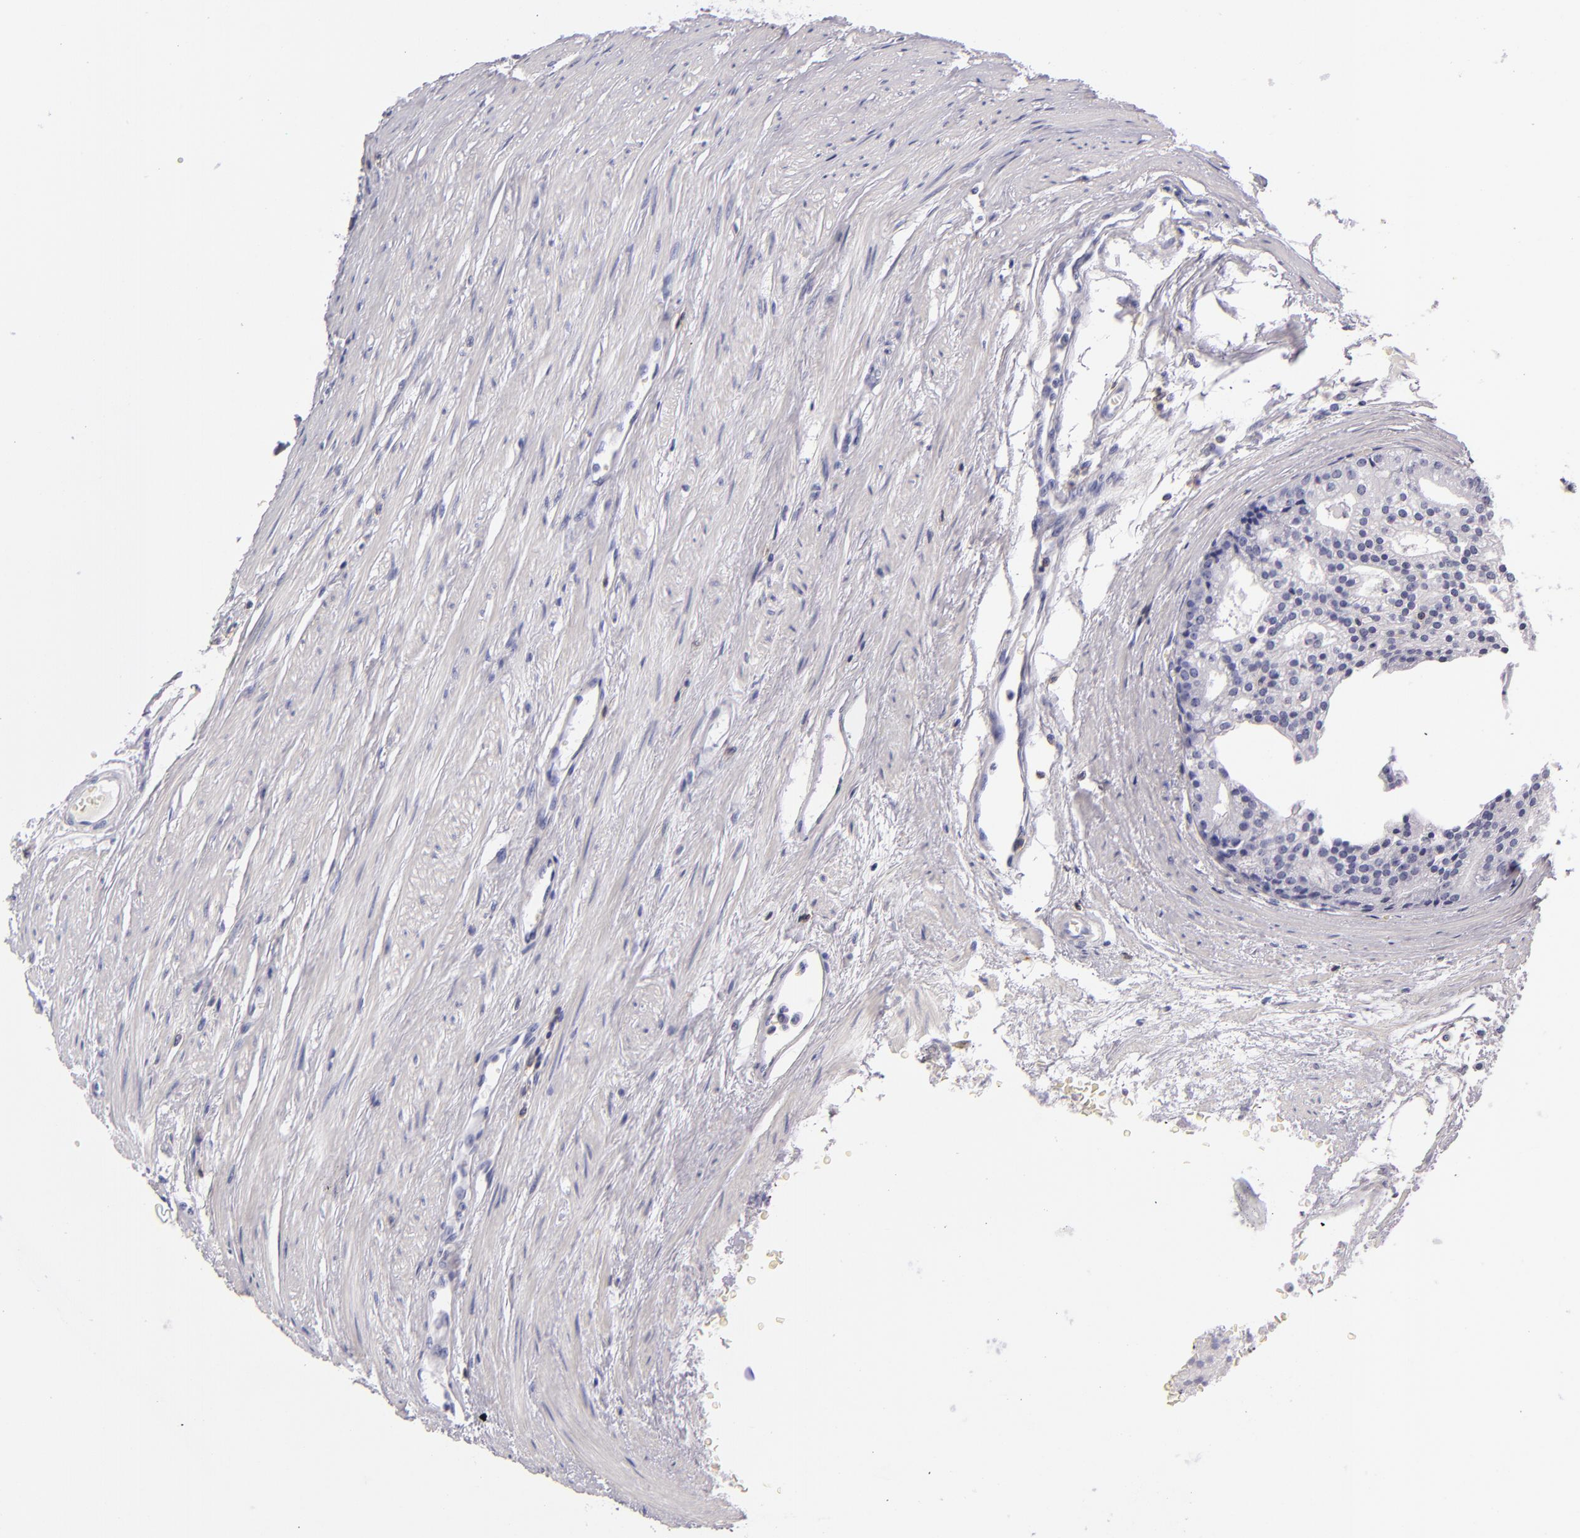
{"staining": {"intensity": "negative", "quantity": "none", "location": "none"}, "tissue": "prostate cancer", "cell_type": "Tumor cells", "image_type": "cancer", "snomed": [{"axis": "morphology", "description": "Adenocarcinoma, High grade"}, {"axis": "topography", "description": "Prostate"}], "caption": "Prostate cancer stained for a protein using immunohistochemistry (IHC) reveals no staining tumor cells.", "gene": "CD48", "patient": {"sex": "male", "age": 56}}